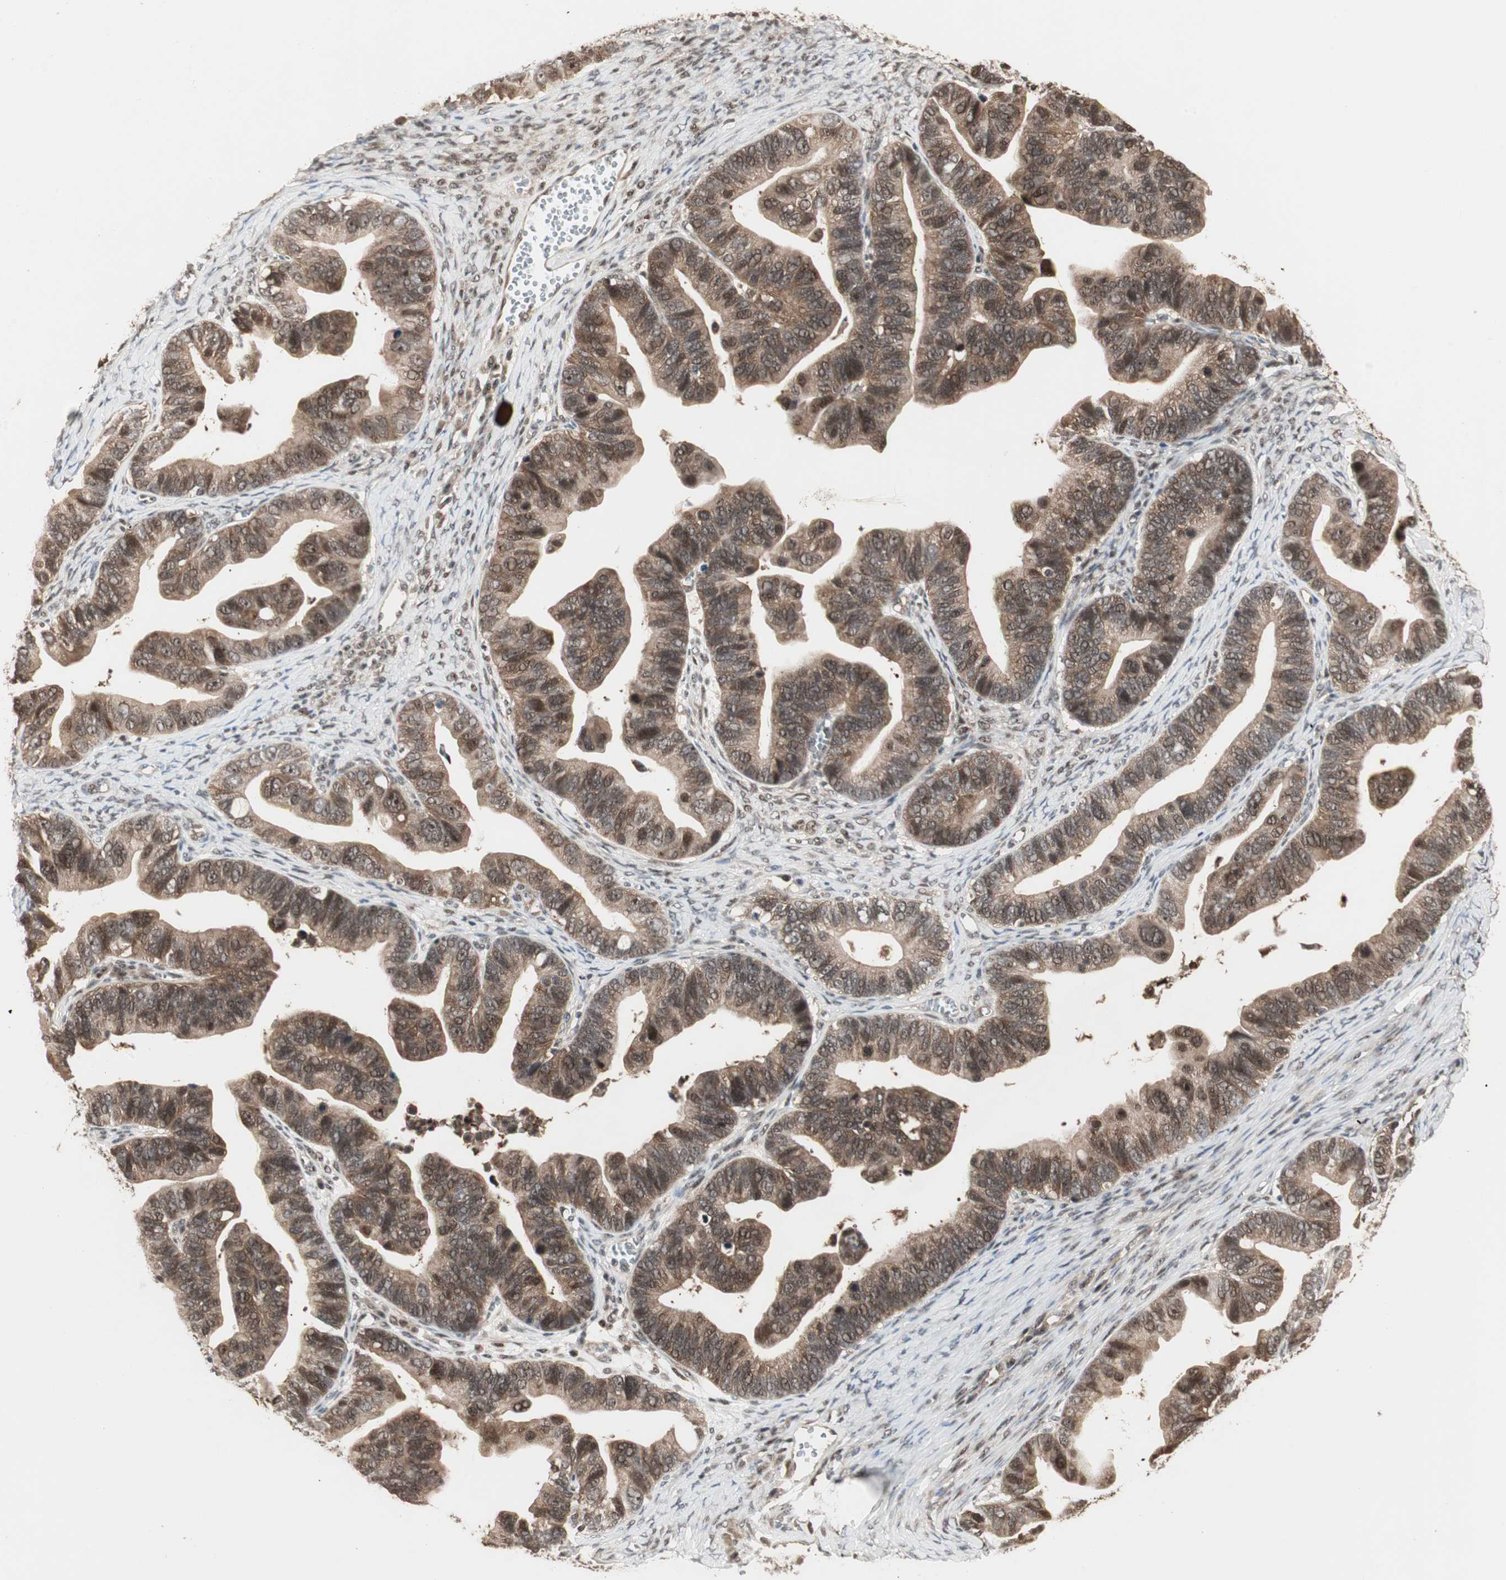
{"staining": {"intensity": "moderate", "quantity": ">75%", "location": "cytoplasmic/membranous,nuclear"}, "tissue": "ovarian cancer", "cell_type": "Tumor cells", "image_type": "cancer", "snomed": [{"axis": "morphology", "description": "Cystadenocarcinoma, serous, NOS"}, {"axis": "topography", "description": "Ovary"}], "caption": "Brown immunohistochemical staining in human ovarian serous cystadenocarcinoma displays moderate cytoplasmic/membranous and nuclear expression in about >75% of tumor cells.", "gene": "CSNK2B", "patient": {"sex": "female", "age": 56}}